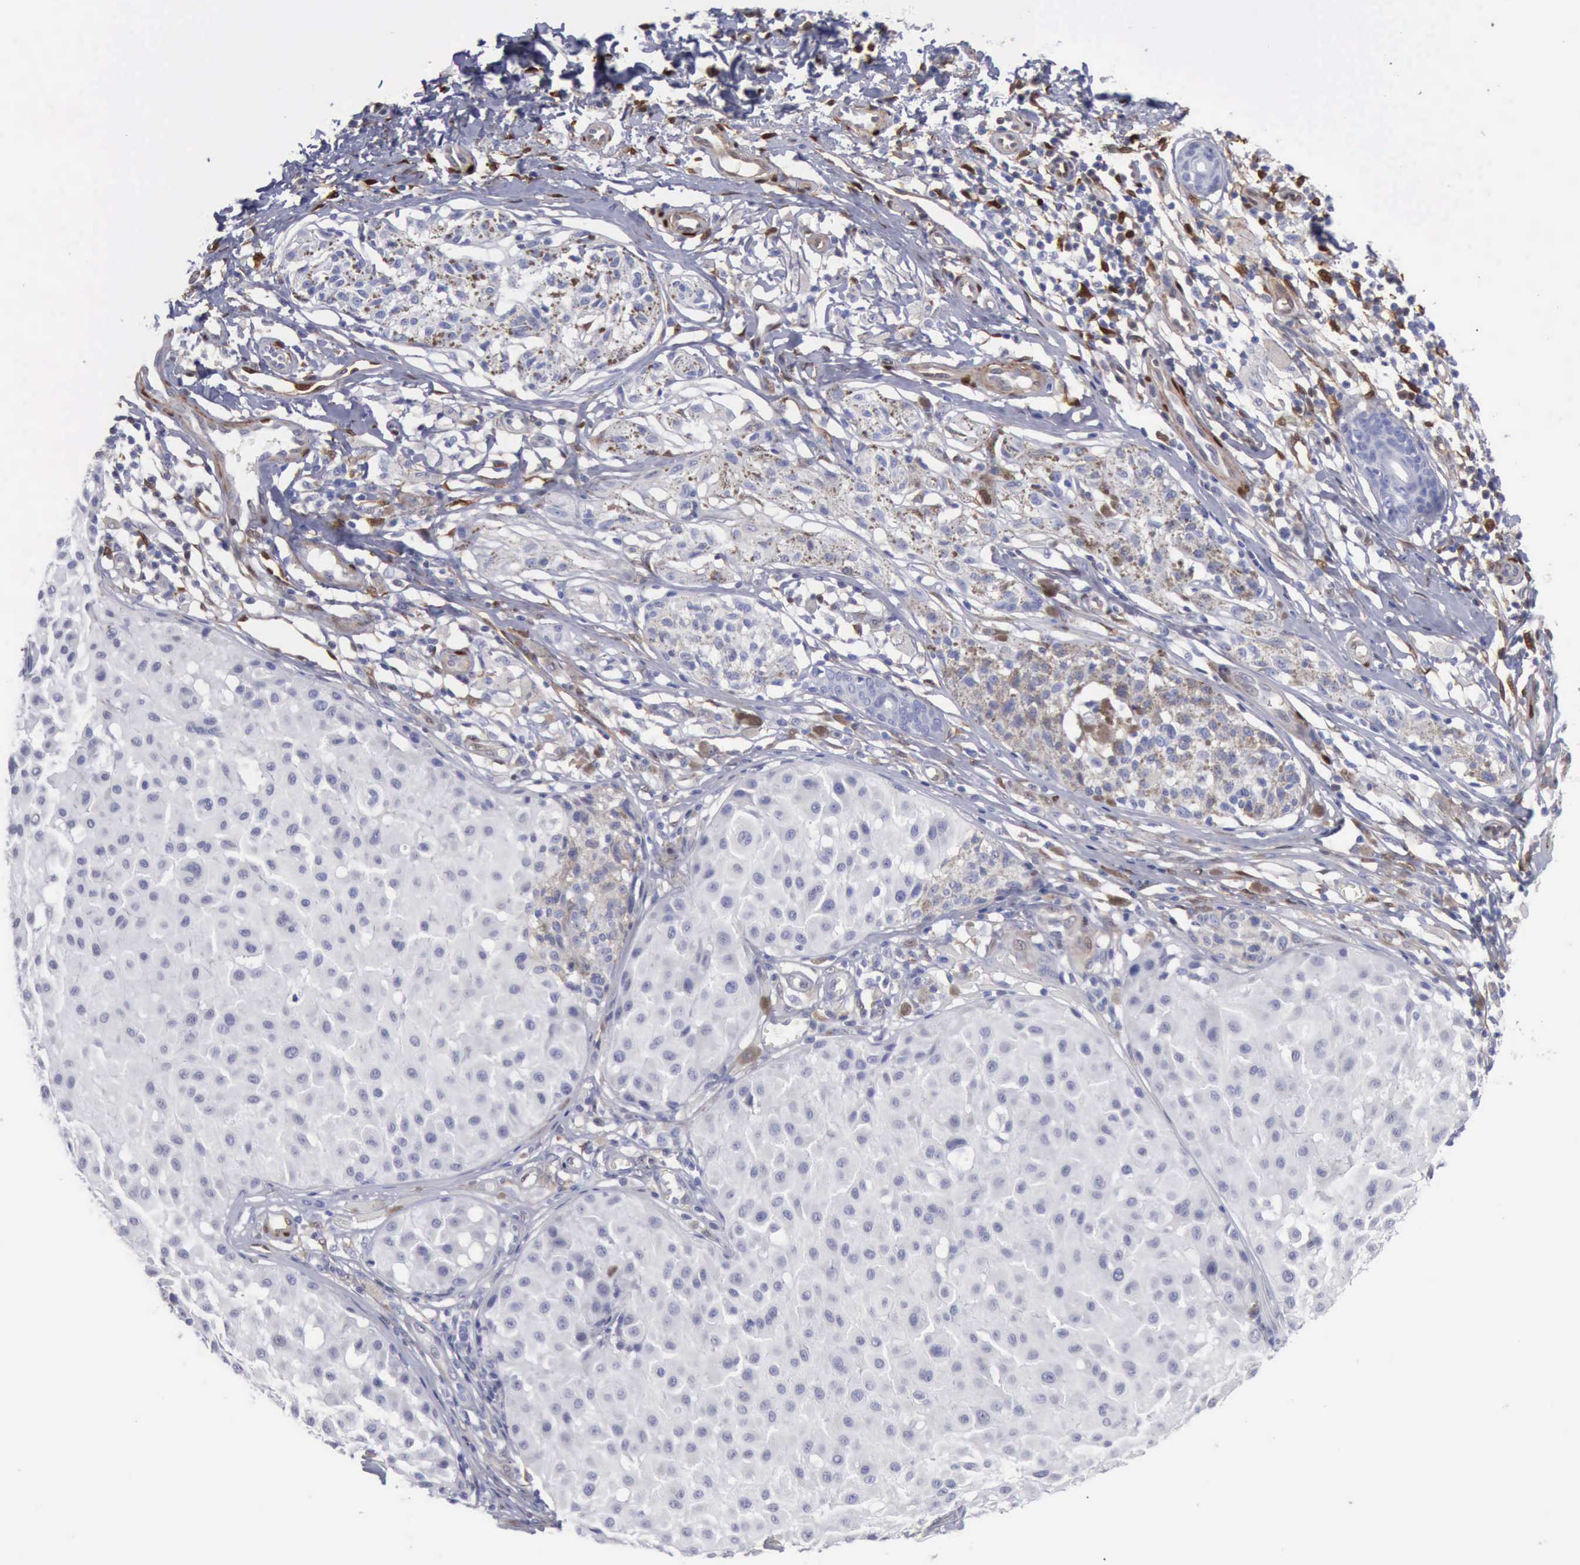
{"staining": {"intensity": "negative", "quantity": "none", "location": "none"}, "tissue": "melanoma", "cell_type": "Tumor cells", "image_type": "cancer", "snomed": [{"axis": "morphology", "description": "Malignant melanoma, NOS"}, {"axis": "topography", "description": "Skin"}], "caption": "Tumor cells are negative for brown protein staining in malignant melanoma.", "gene": "FHL1", "patient": {"sex": "male", "age": 36}}